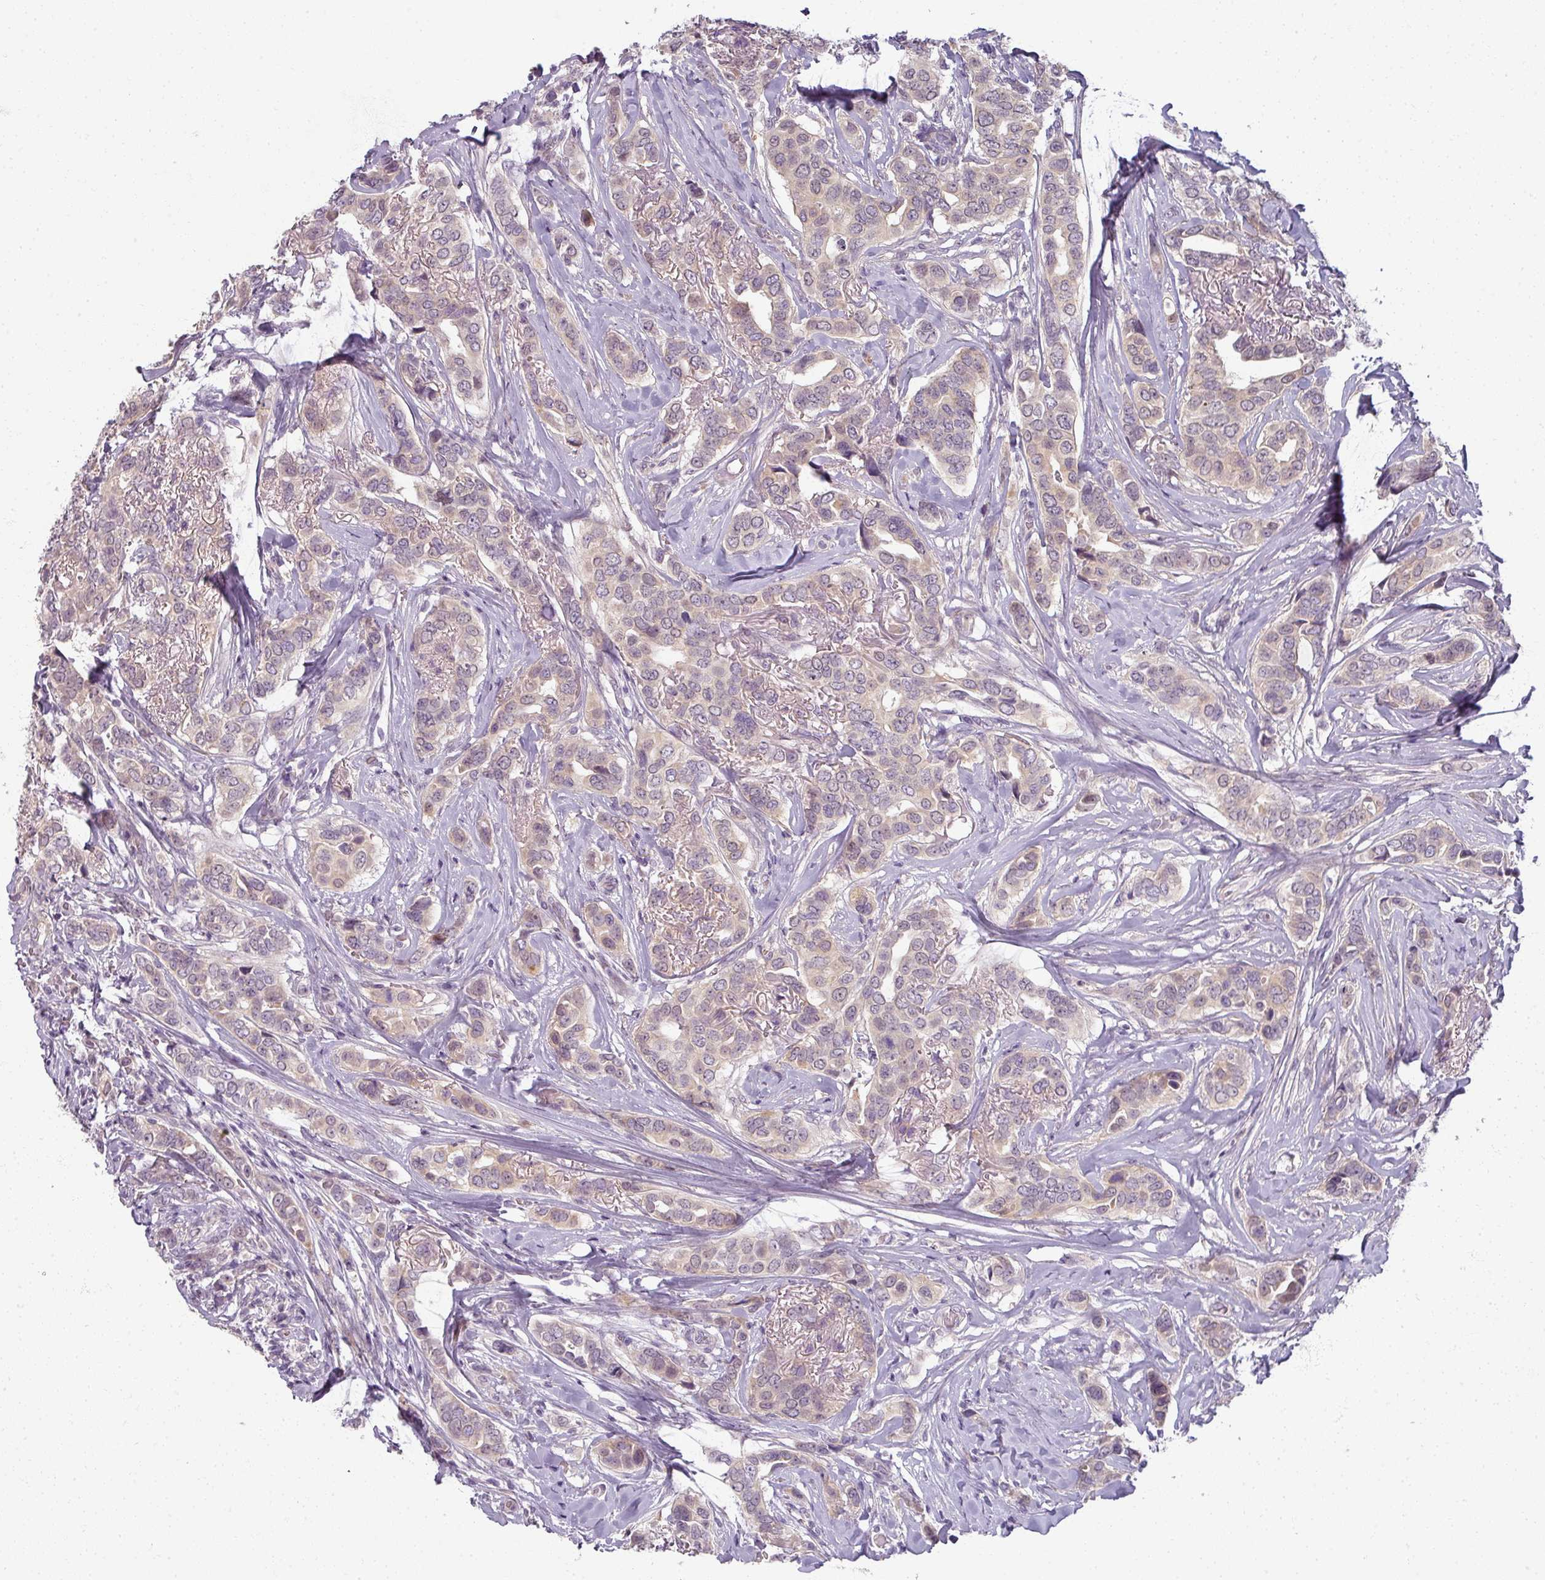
{"staining": {"intensity": "weak", "quantity": "<25%", "location": "cytoplasmic/membranous"}, "tissue": "breast cancer", "cell_type": "Tumor cells", "image_type": "cancer", "snomed": [{"axis": "morphology", "description": "Lobular carcinoma"}, {"axis": "topography", "description": "Breast"}], "caption": "IHC micrograph of neoplastic tissue: human breast cancer (lobular carcinoma) stained with DAB (3,3'-diaminobenzidine) demonstrates no significant protein staining in tumor cells.", "gene": "MYMK", "patient": {"sex": "female", "age": 51}}